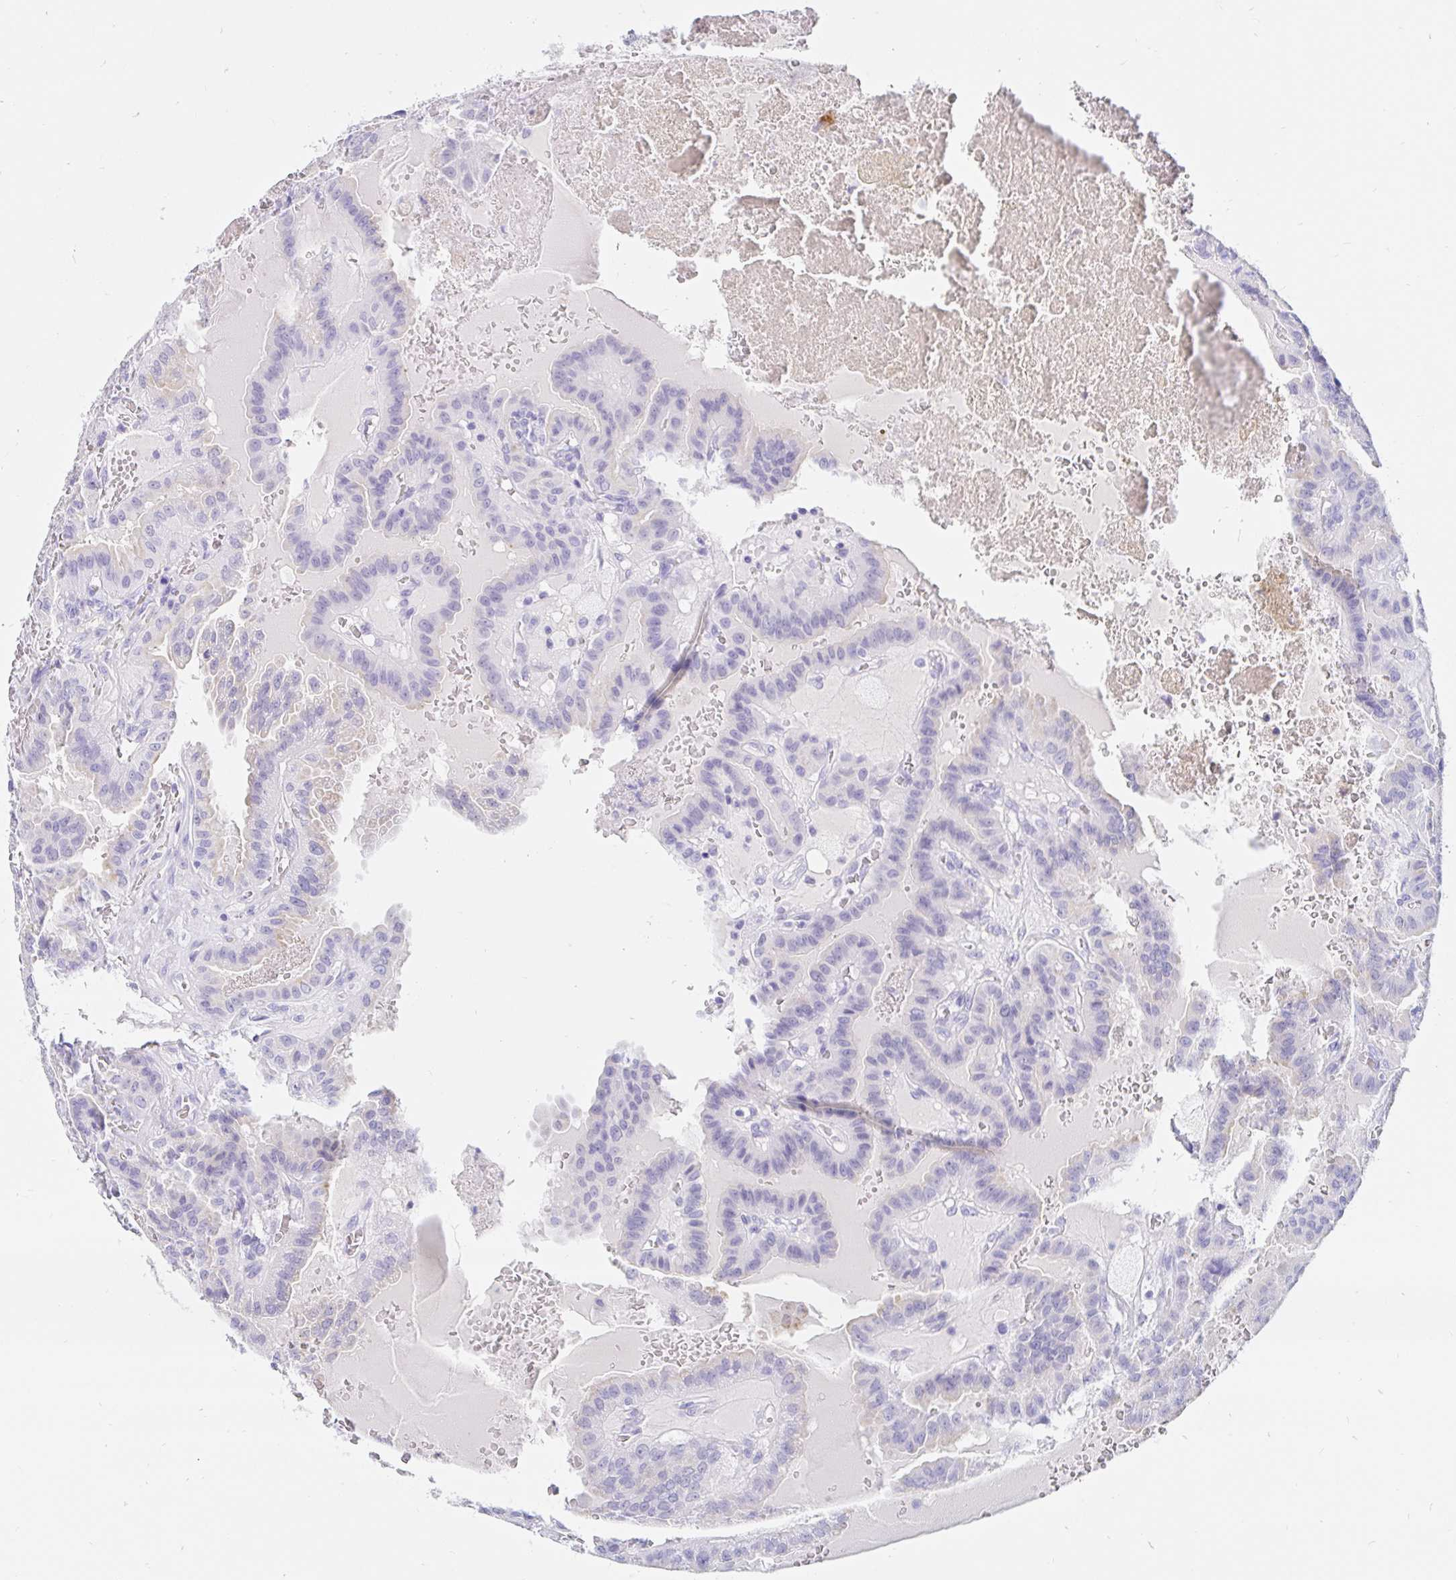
{"staining": {"intensity": "negative", "quantity": "none", "location": "none"}, "tissue": "thyroid cancer", "cell_type": "Tumor cells", "image_type": "cancer", "snomed": [{"axis": "morphology", "description": "Papillary adenocarcinoma, NOS"}, {"axis": "topography", "description": "Thyroid gland"}], "caption": "IHC image of thyroid cancer (papillary adenocarcinoma) stained for a protein (brown), which exhibits no staining in tumor cells. (Stains: DAB immunohistochemistry with hematoxylin counter stain, Microscopy: brightfield microscopy at high magnification).", "gene": "OR6T1", "patient": {"sex": "male", "age": 87}}